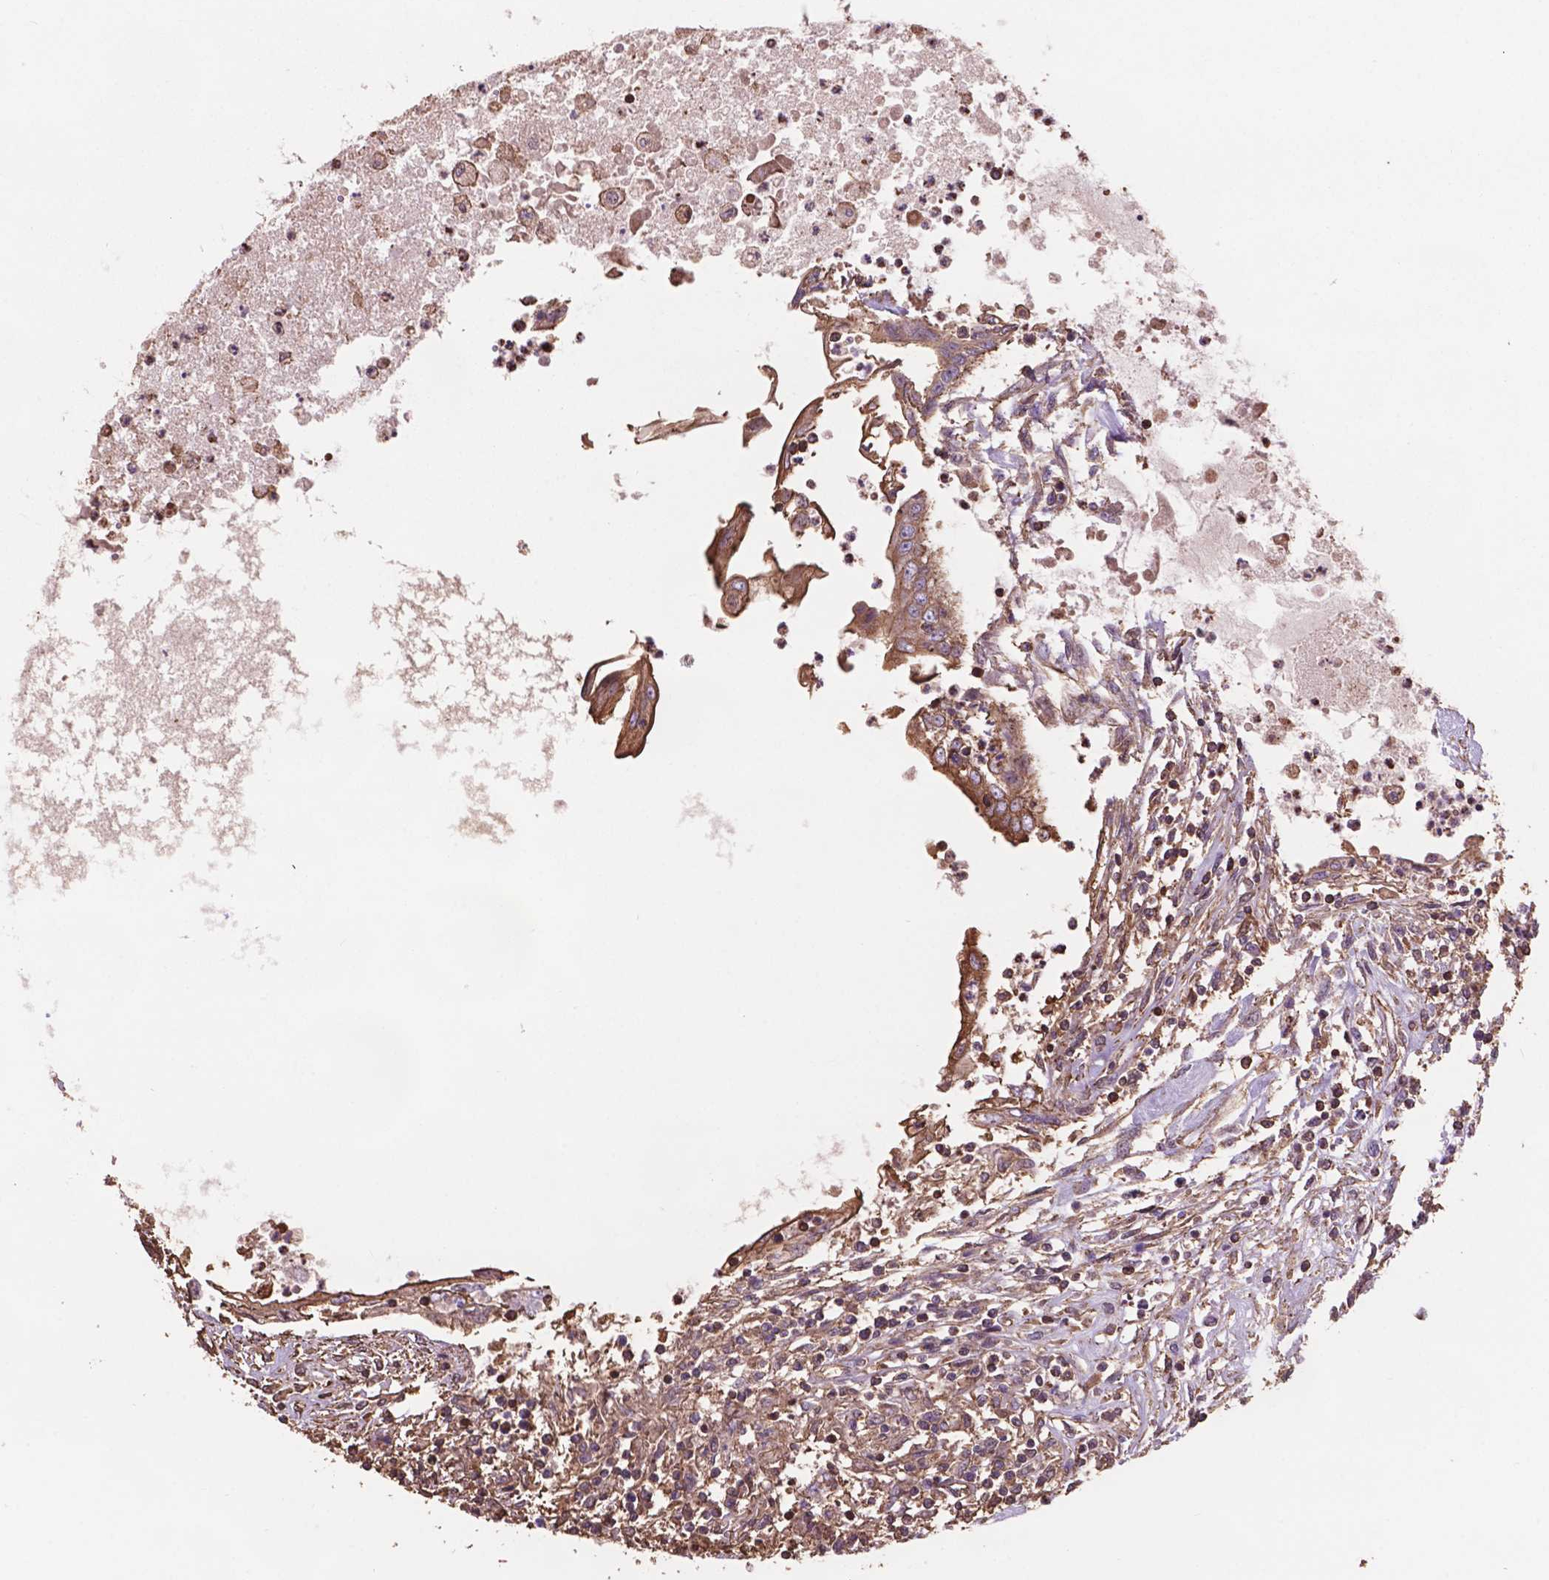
{"staining": {"intensity": "moderate", "quantity": ">75%", "location": "cytoplasmic/membranous"}, "tissue": "testis cancer", "cell_type": "Tumor cells", "image_type": "cancer", "snomed": [{"axis": "morphology", "description": "Carcinoma, Embryonal, NOS"}, {"axis": "topography", "description": "Testis"}], "caption": "DAB (3,3'-diaminobenzidine) immunohistochemical staining of testis cancer exhibits moderate cytoplasmic/membranous protein positivity in about >75% of tumor cells. Immunohistochemistry (ihc) stains the protein in brown and the nuclei are stained blue.", "gene": "NIPA2", "patient": {"sex": "male", "age": 37}}